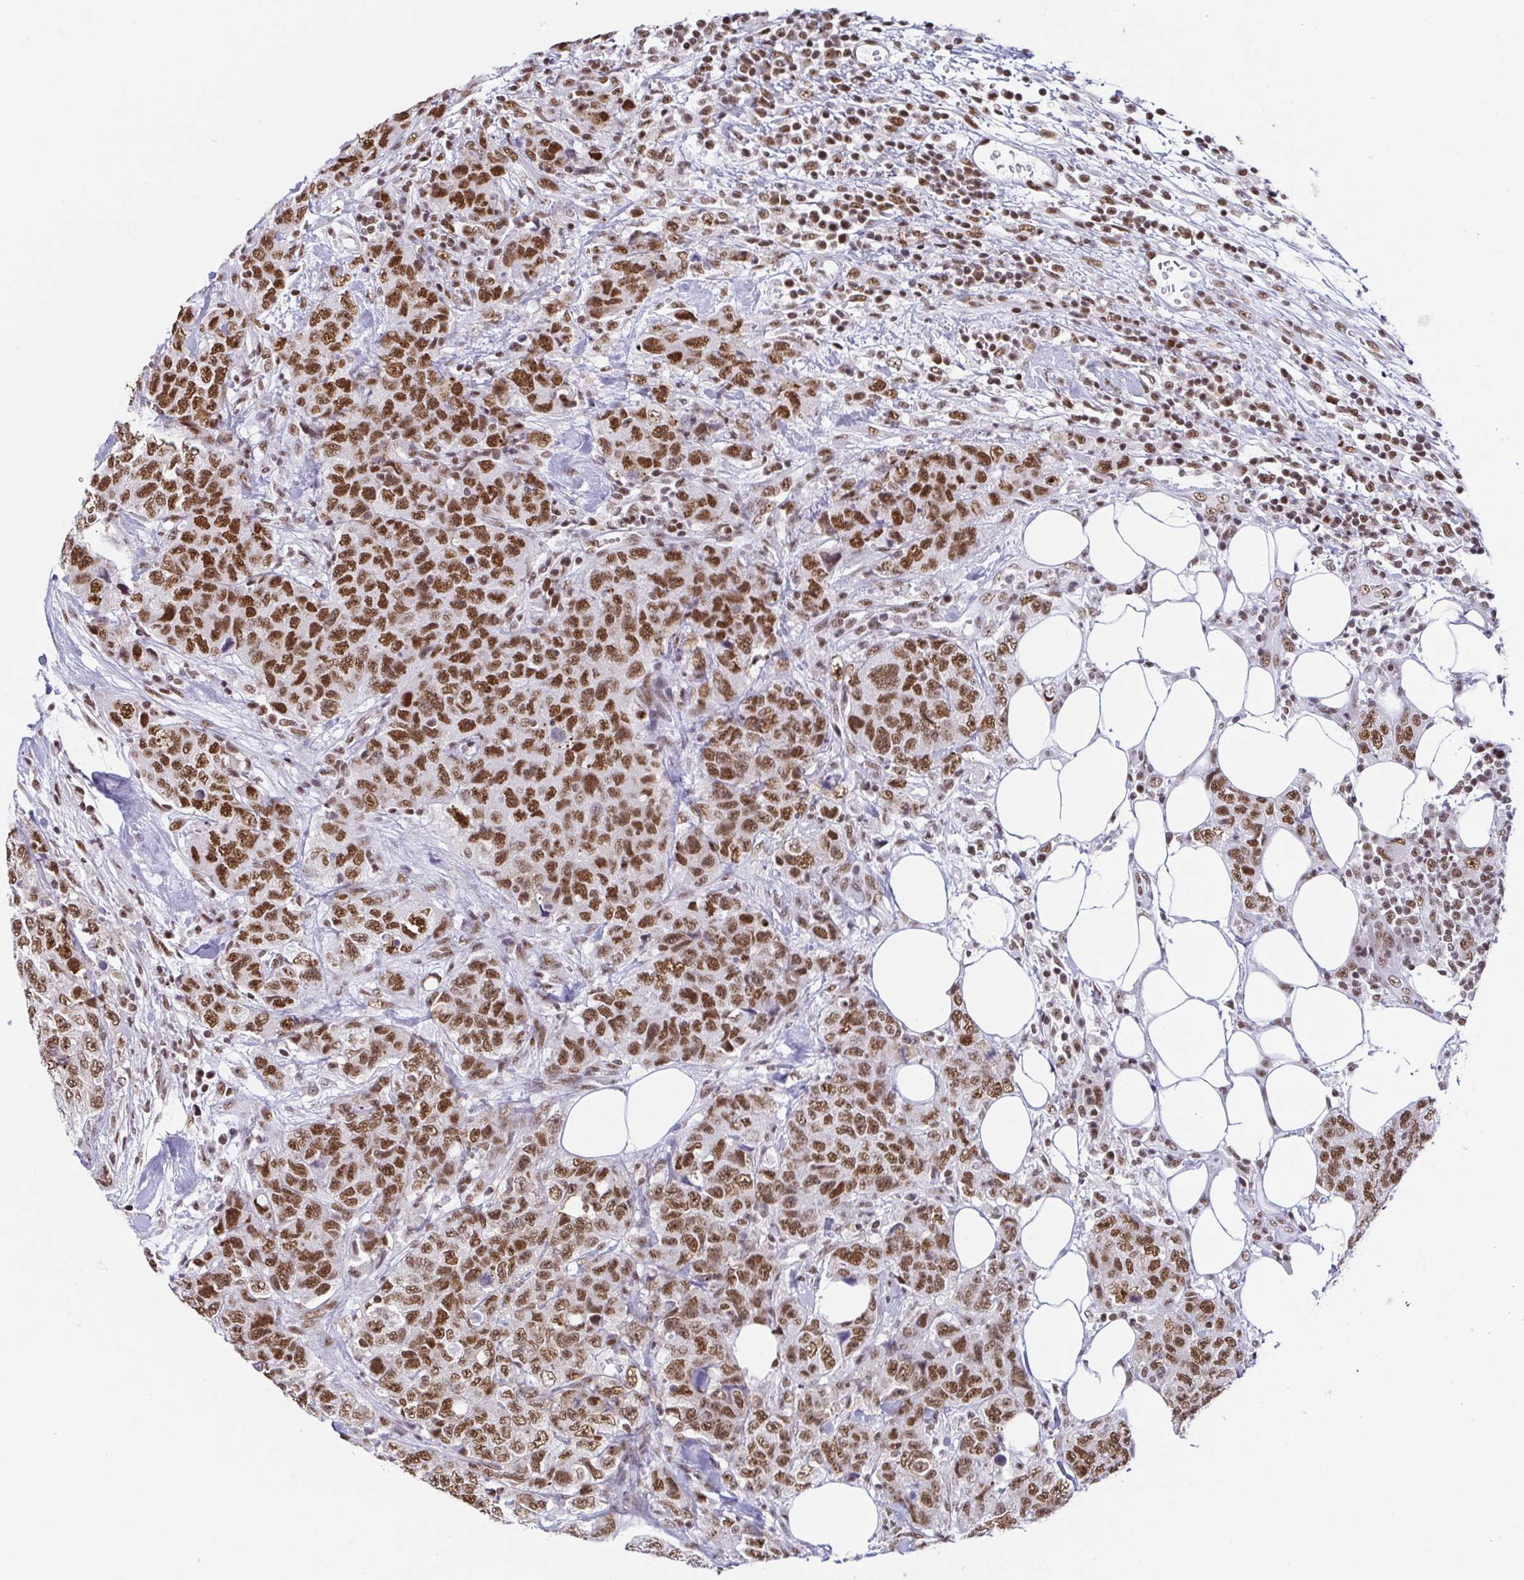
{"staining": {"intensity": "moderate", "quantity": ">75%", "location": "nuclear"}, "tissue": "urothelial cancer", "cell_type": "Tumor cells", "image_type": "cancer", "snomed": [{"axis": "morphology", "description": "Urothelial carcinoma, High grade"}, {"axis": "topography", "description": "Urinary bladder"}], "caption": "Tumor cells exhibit moderate nuclear staining in about >75% of cells in urothelial carcinoma (high-grade).", "gene": "EWSR1", "patient": {"sex": "female", "age": 78}}